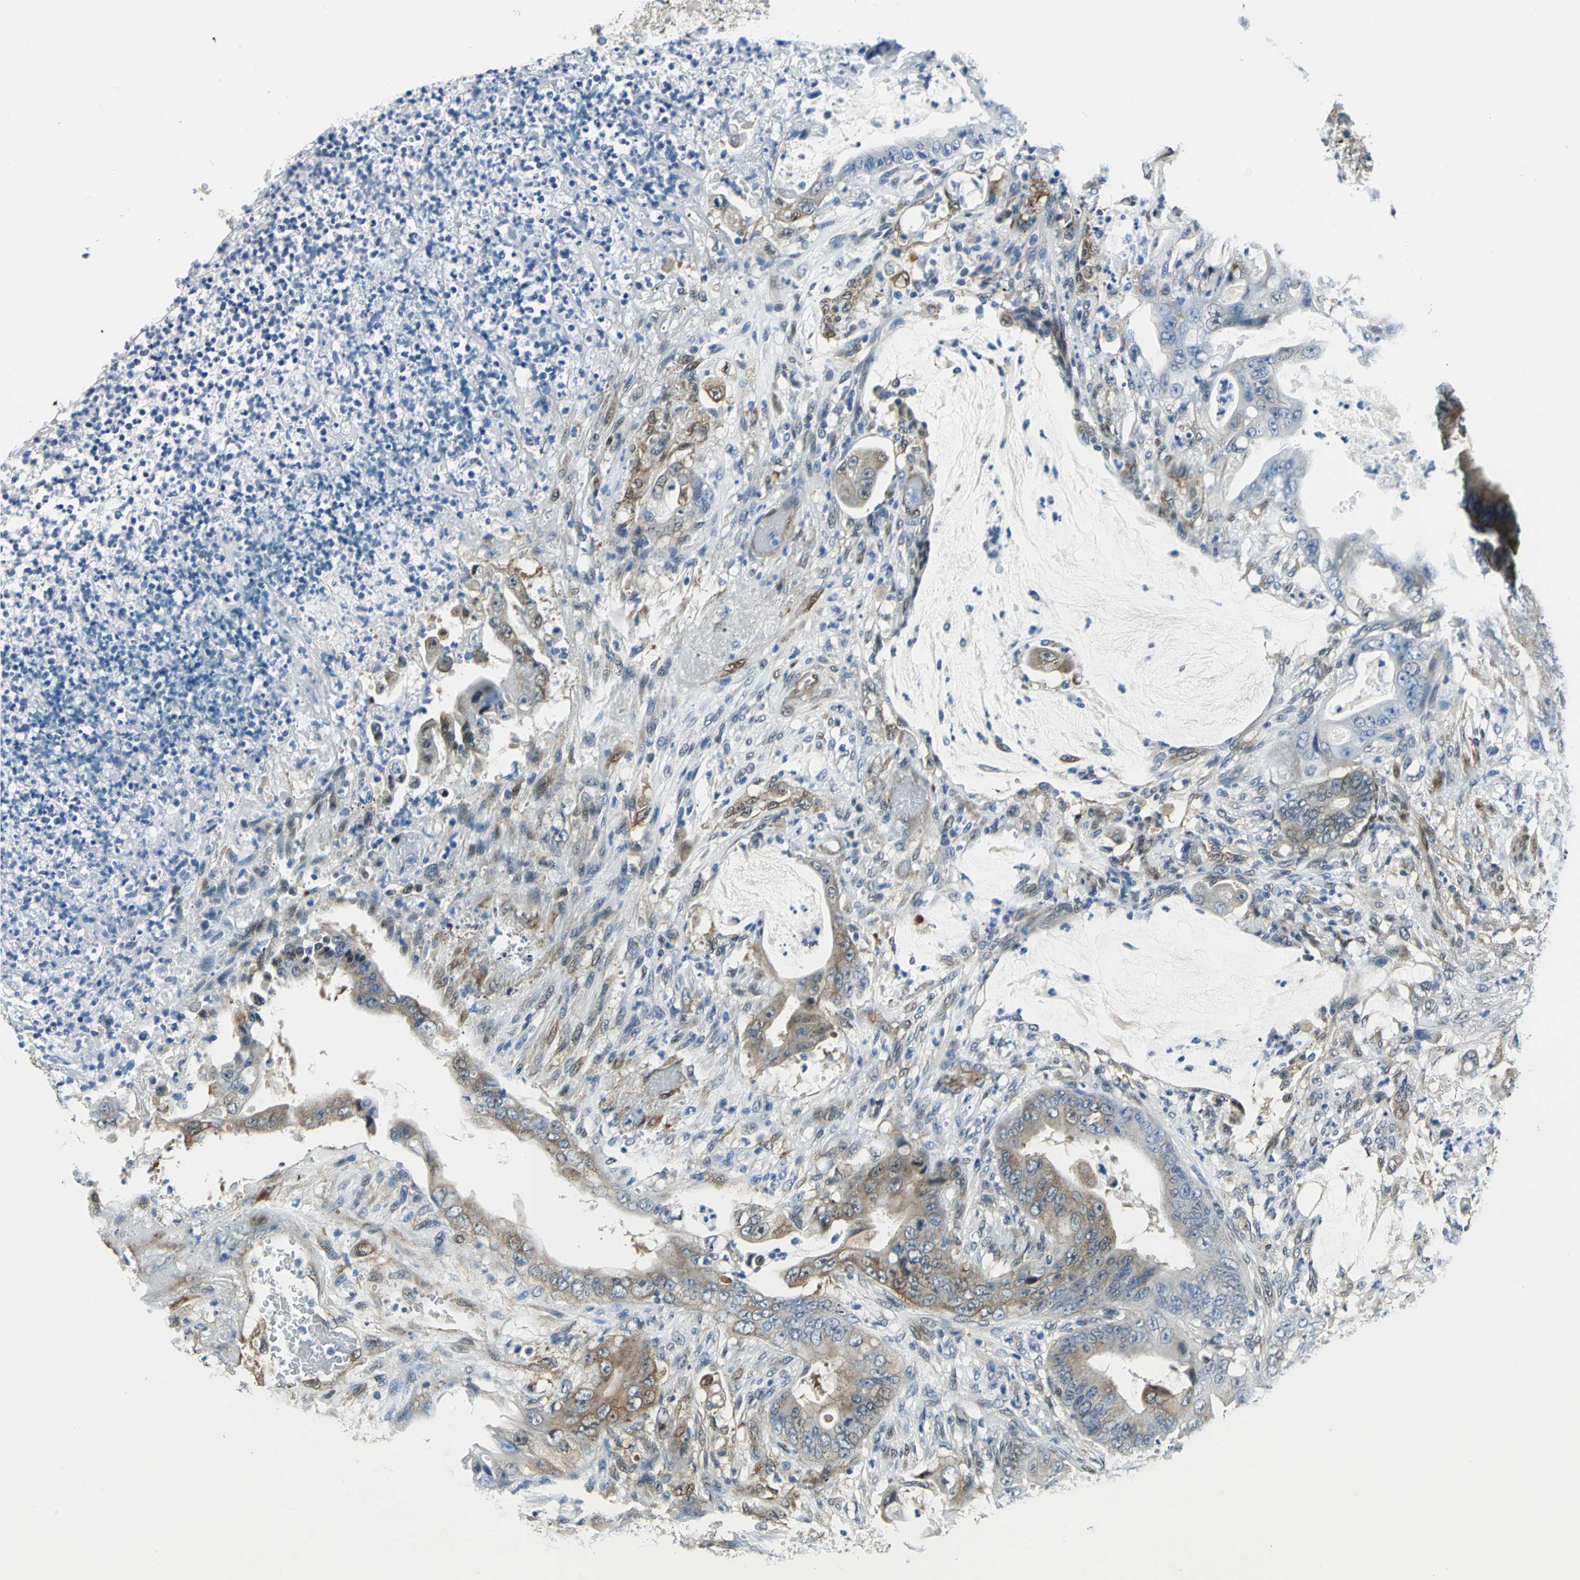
{"staining": {"intensity": "weak", "quantity": "<25%", "location": "cytoplasmic/membranous"}, "tissue": "stomach cancer", "cell_type": "Tumor cells", "image_type": "cancer", "snomed": [{"axis": "morphology", "description": "Adenocarcinoma, NOS"}, {"axis": "topography", "description": "Stomach"}], "caption": "IHC micrograph of neoplastic tissue: stomach cancer stained with DAB exhibits no significant protein staining in tumor cells. The staining was performed using DAB (3,3'-diaminobenzidine) to visualize the protein expression in brown, while the nuclei were stained in blue with hematoxylin (Magnification: 20x).", "gene": "HSPB1", "patient": {"sex": "female", "age": 73}}